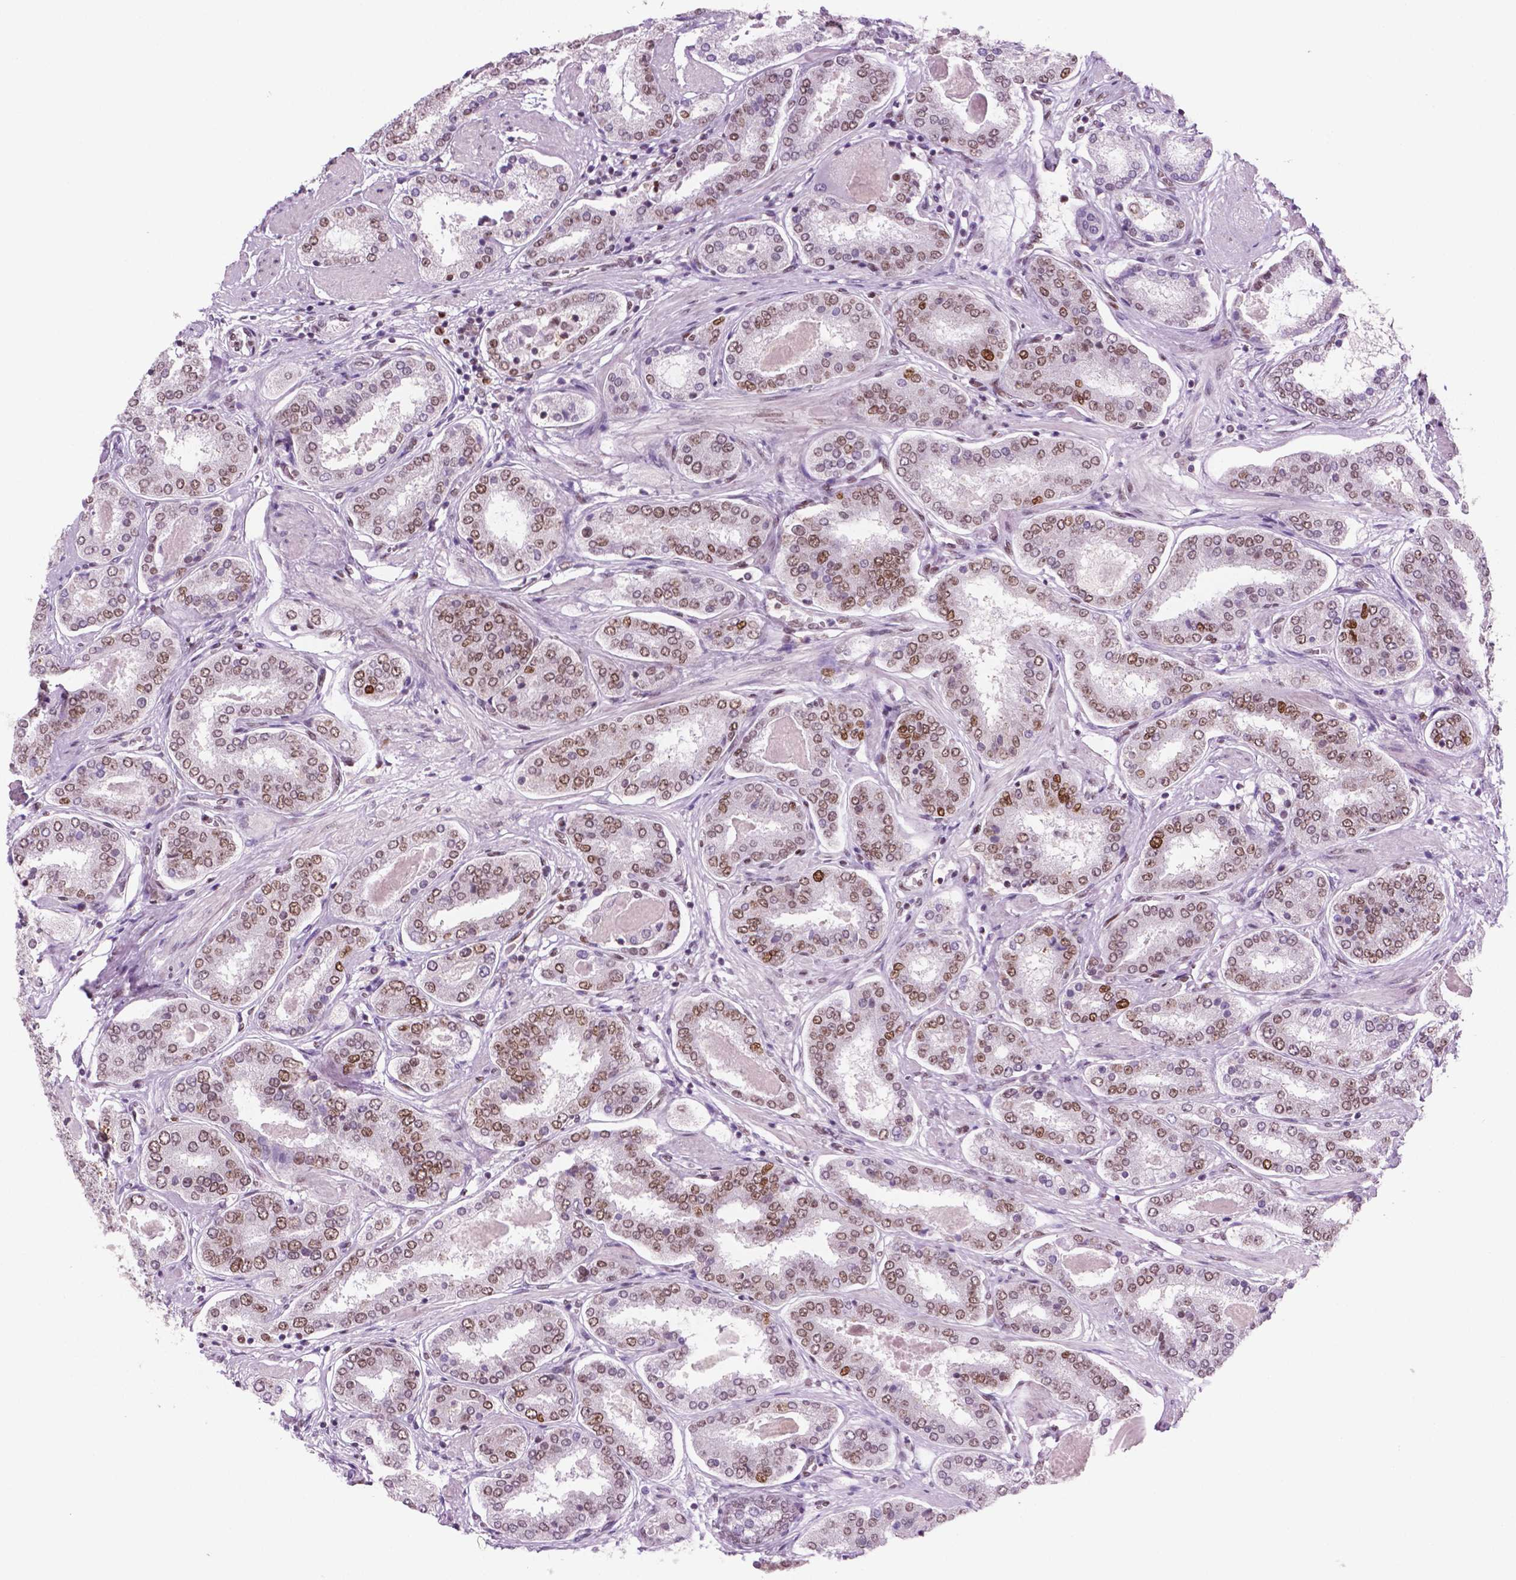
{"staining": {"intensity": "moderate", "quantity": ">75%", "location": "nuclear"}, "tissue": "prostate cancer", "cell_type": "Tumor cells", "image_type": "cancer", "snomed": [{"axis": "morphology", "description": "Adenocarcinoma, High grade"}, {"axis": "topography", "description": "Prostate"}], "caption": "Tumor cells demonstrate medium levels of moderate nuclear positivity in approximately >75% of cells in adenocarcinoma (high-grade) (prostate). (Brightfield microscopy of DAB IHC at high magnification).", "gene": "MSH6", "patient": {"sex": "male", "age": 63}}